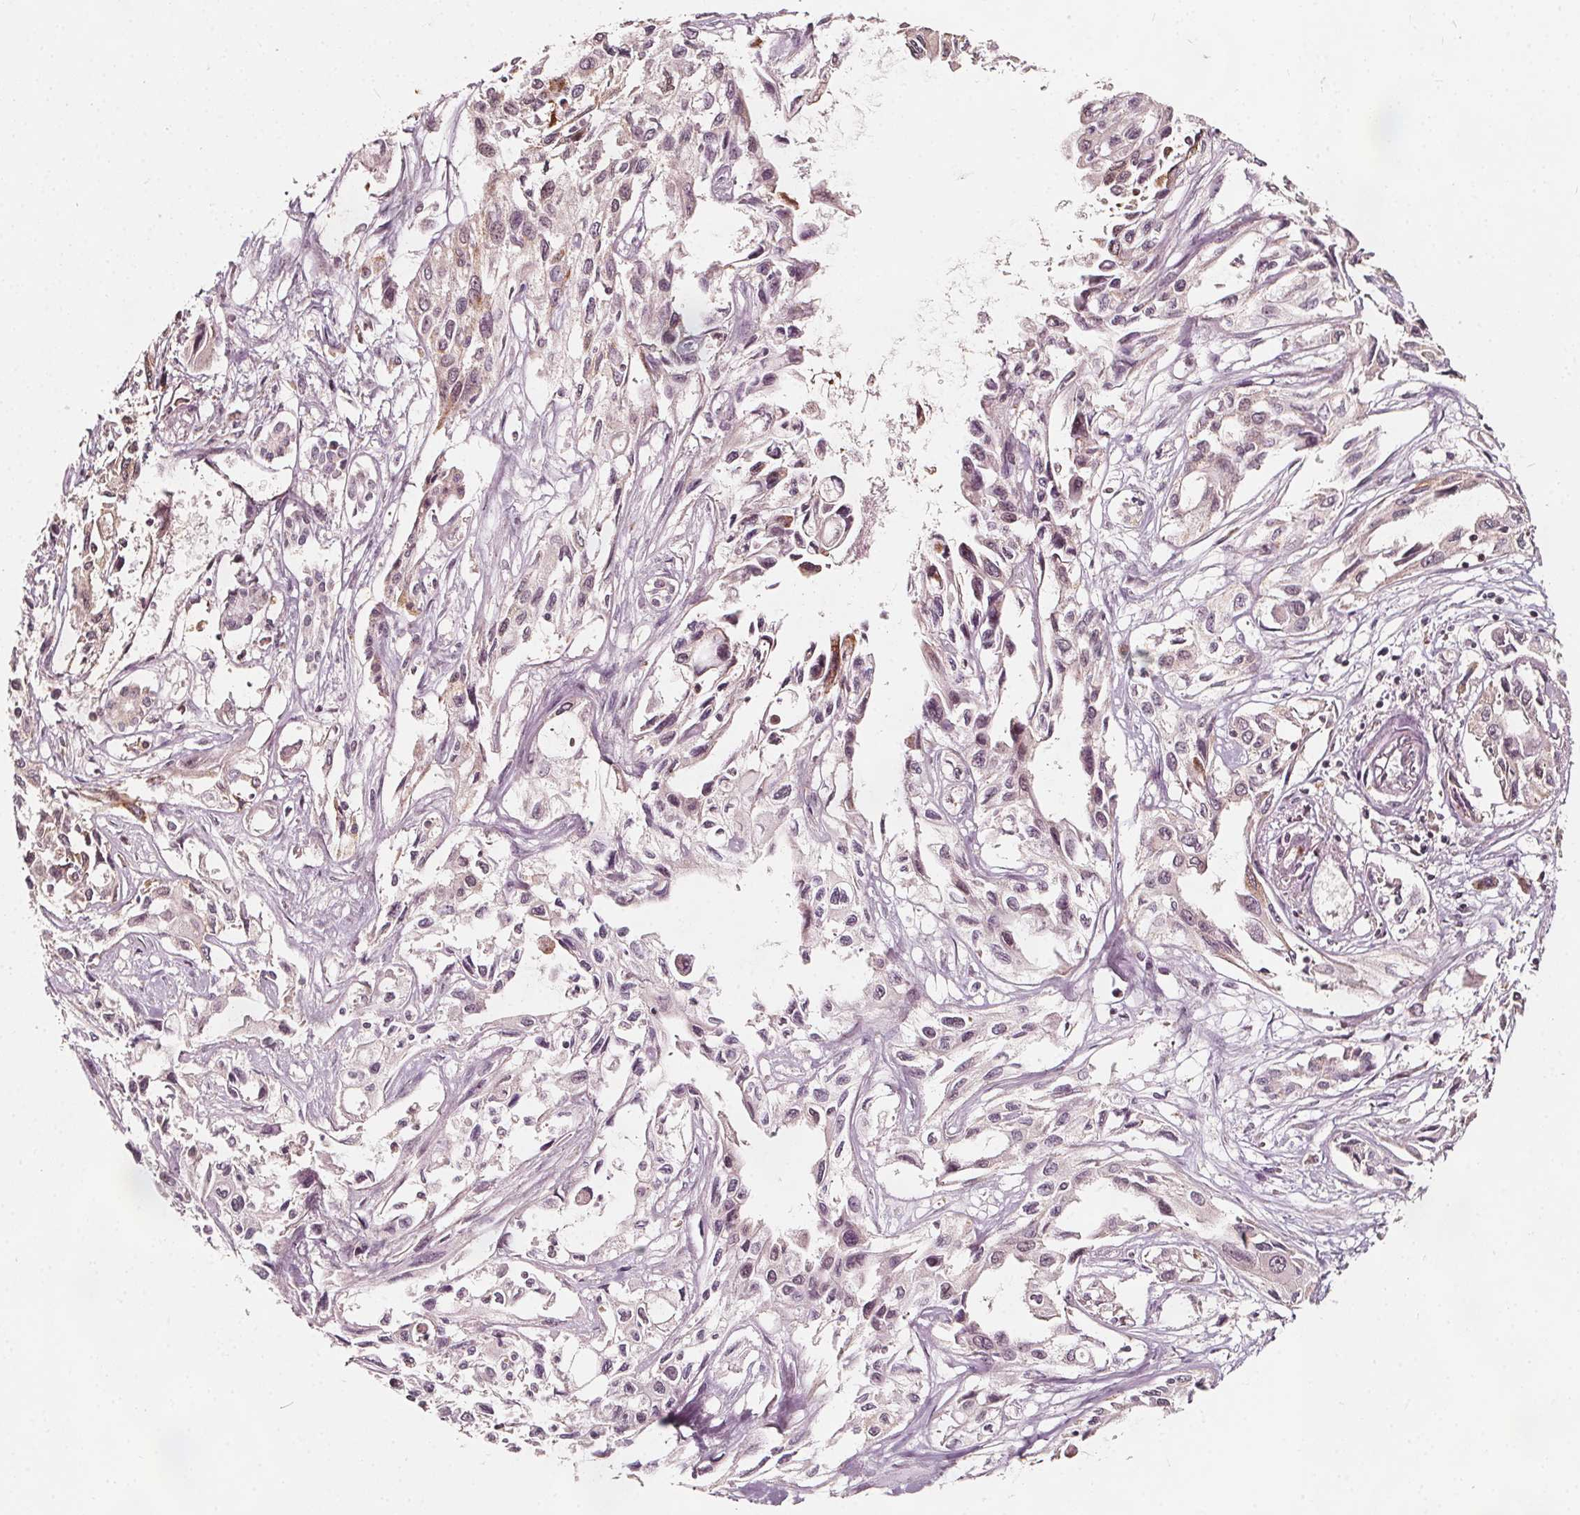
{"staining": {"intensity": "weak", "quantity": "<25%", "location": "cytoplasmic/membranous"}, "tissue": "pancreatic cancer", "cell_type": "Tumor cells", "image_type": "cancer", "snomed": [{"axis": "morphology", "description": "Adenocarcinoma, NOS"}, {"axis": "topography", "description": "Pancreas"}], "caption": "A photomicrograph of human adenocarcinoma (pancreatic) is negative for staining in tumor cells. (IHC, brightfield microscopy, high magnification).", "gene": "AIP", "patient": {"sex": "female", "age": 55}}